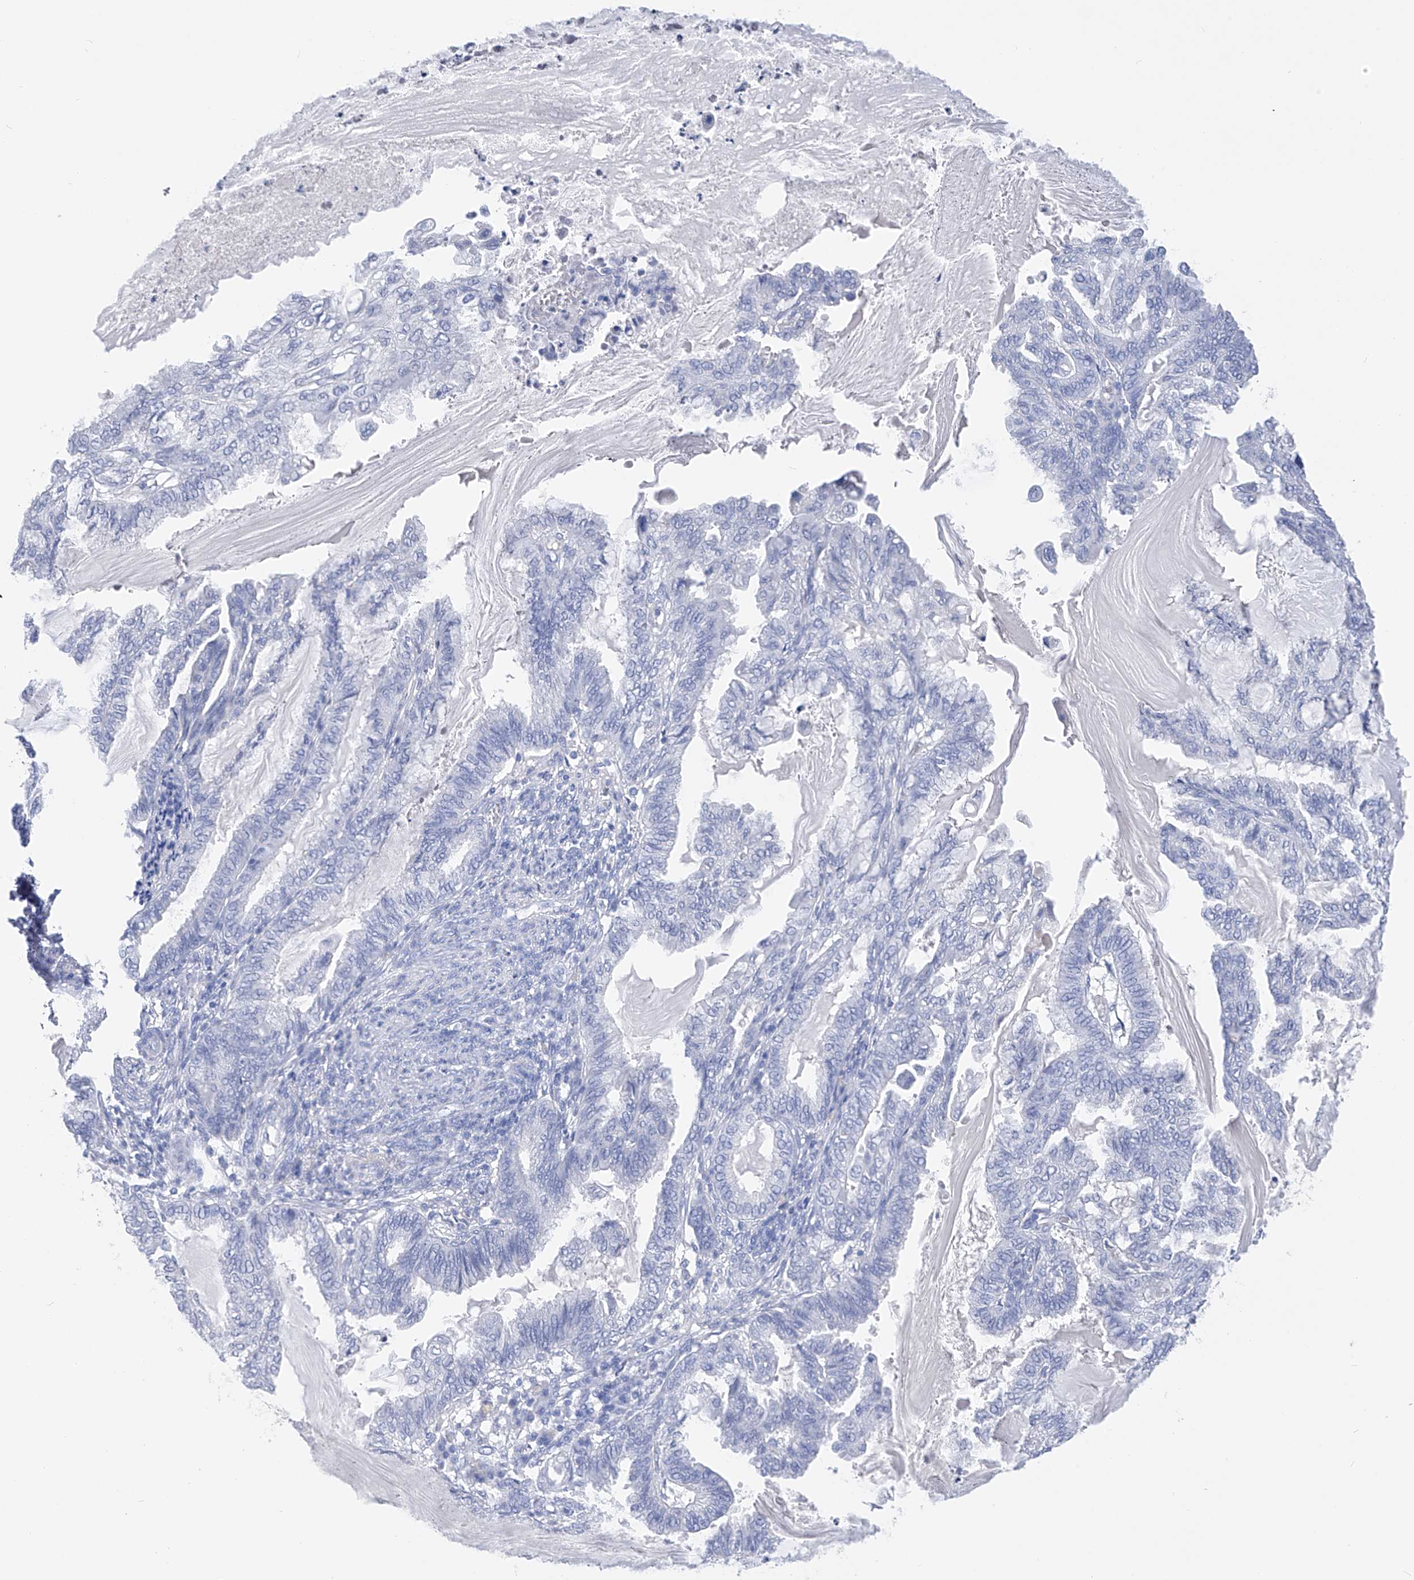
{"staining": {"intensity": "negative", "quantity": "none", "location": "none"}, "tissue": "endometrial cancer", "cell_type": "Tumor cells", "image_type": "cancer", "snomed": [{"axis": "morphology", "description": "Adenocarcinoma, NOS"}, {"axis": "topography", "description": "Endometrium"}], "caption": "IHC photomicrograph of neoplastic tissue: human endometrial cancer (adenocarcinoma) stained with DAB (3,3'-diaminobenzidine) shows no significant protein expression in tumor cells.", "gene": "ADRA1A", "patient": {"sex": "female", "age": 86}}